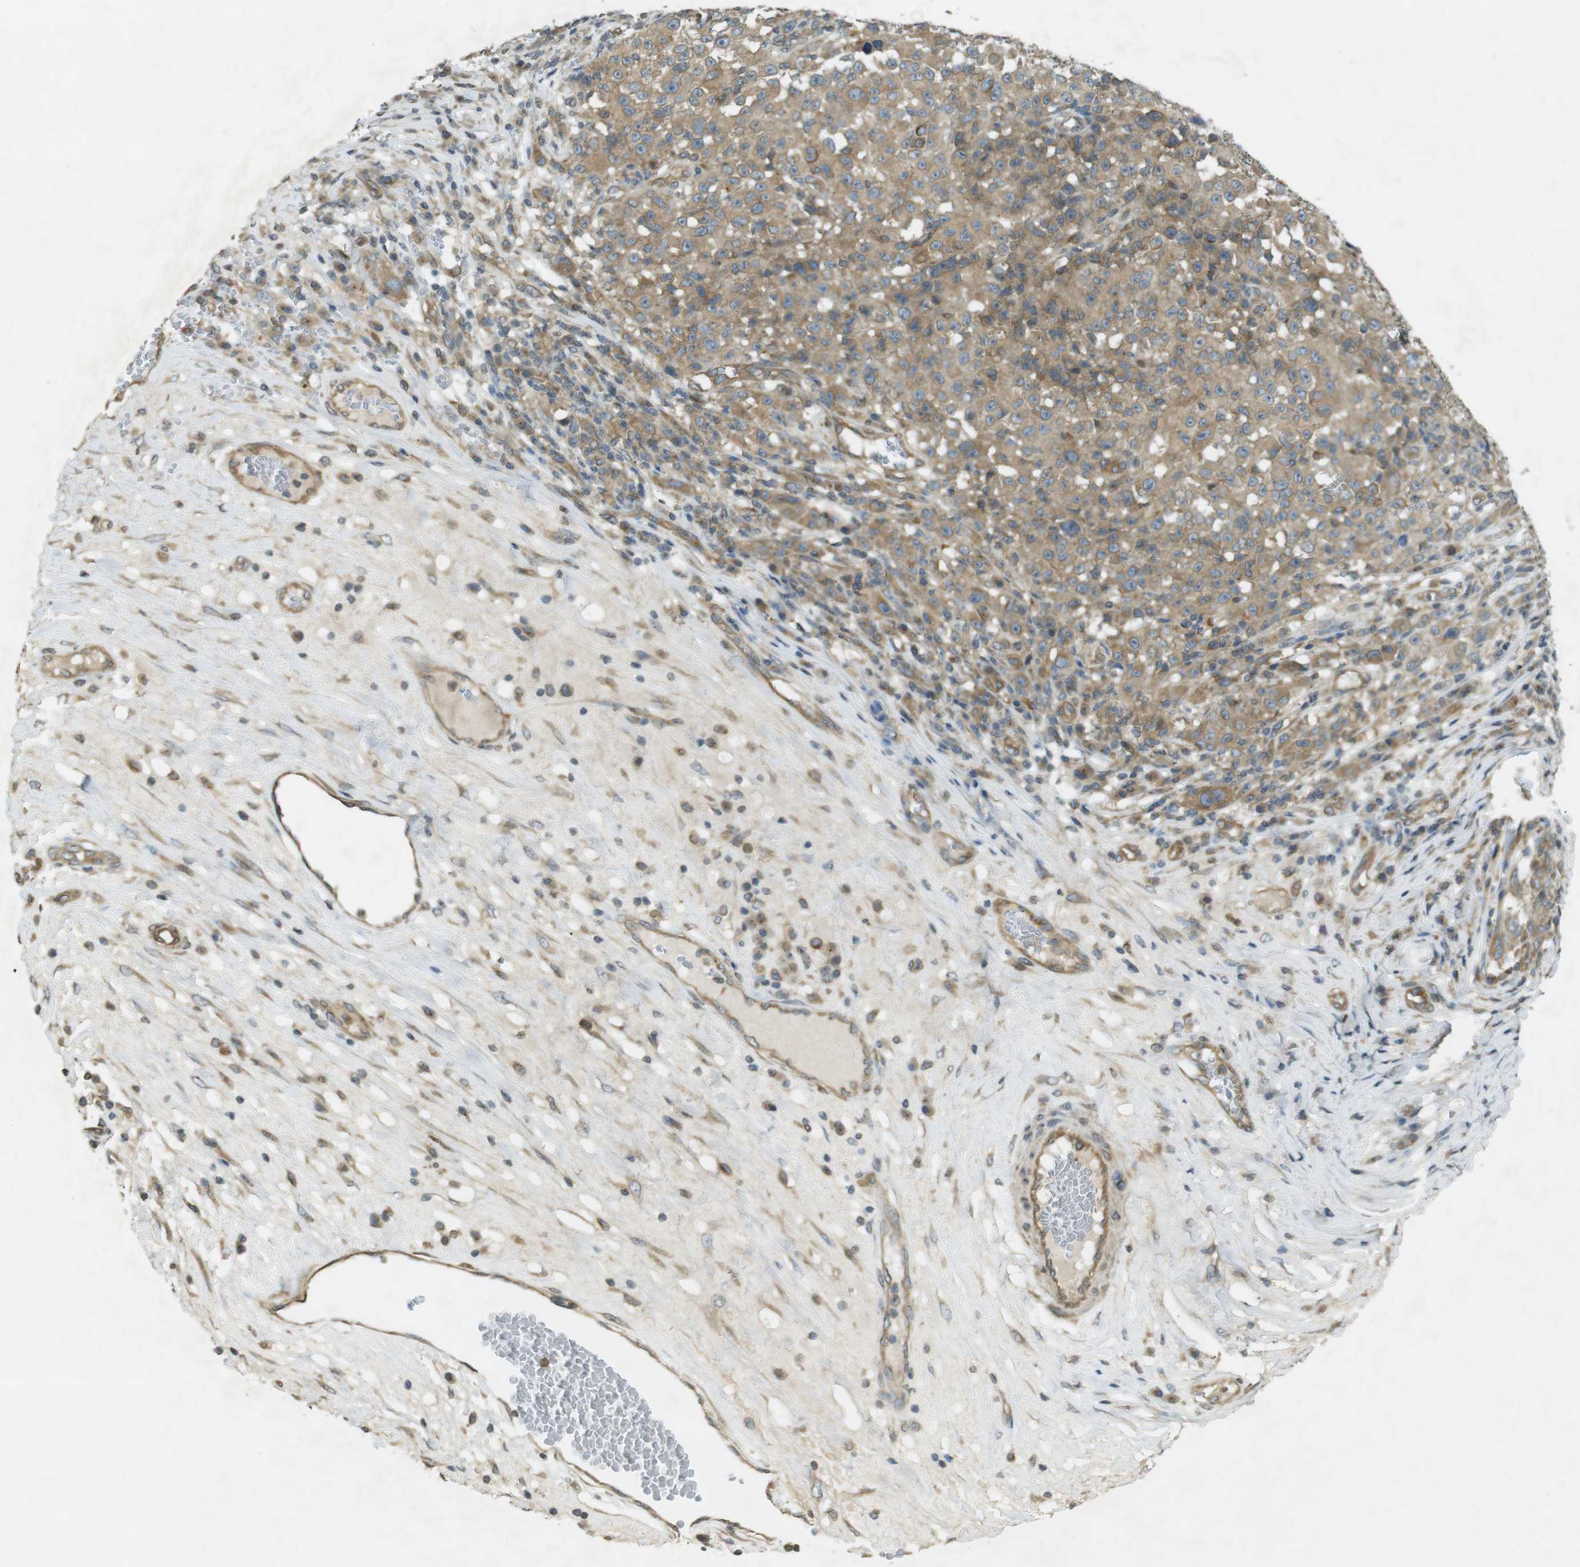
{"staining": {"intensity": "moderate", "quantity": ">75%", "location": "cytoplasmic/membranous"}, "tissue": "melanoma", "cell_type": "Tumor cells", "image_type": "cancer", "snomed": [{"axis": "morphology", "description": "Malignant melanoma, NOS"}, {"axis": "topography", "description": "Skin"}], "caption": "Malignant melanoma stained with a protein marker exhibits moderate staining in tumor cells.", "gene": "KIF5B", "patient": {"sex": "female", "age": 82}}